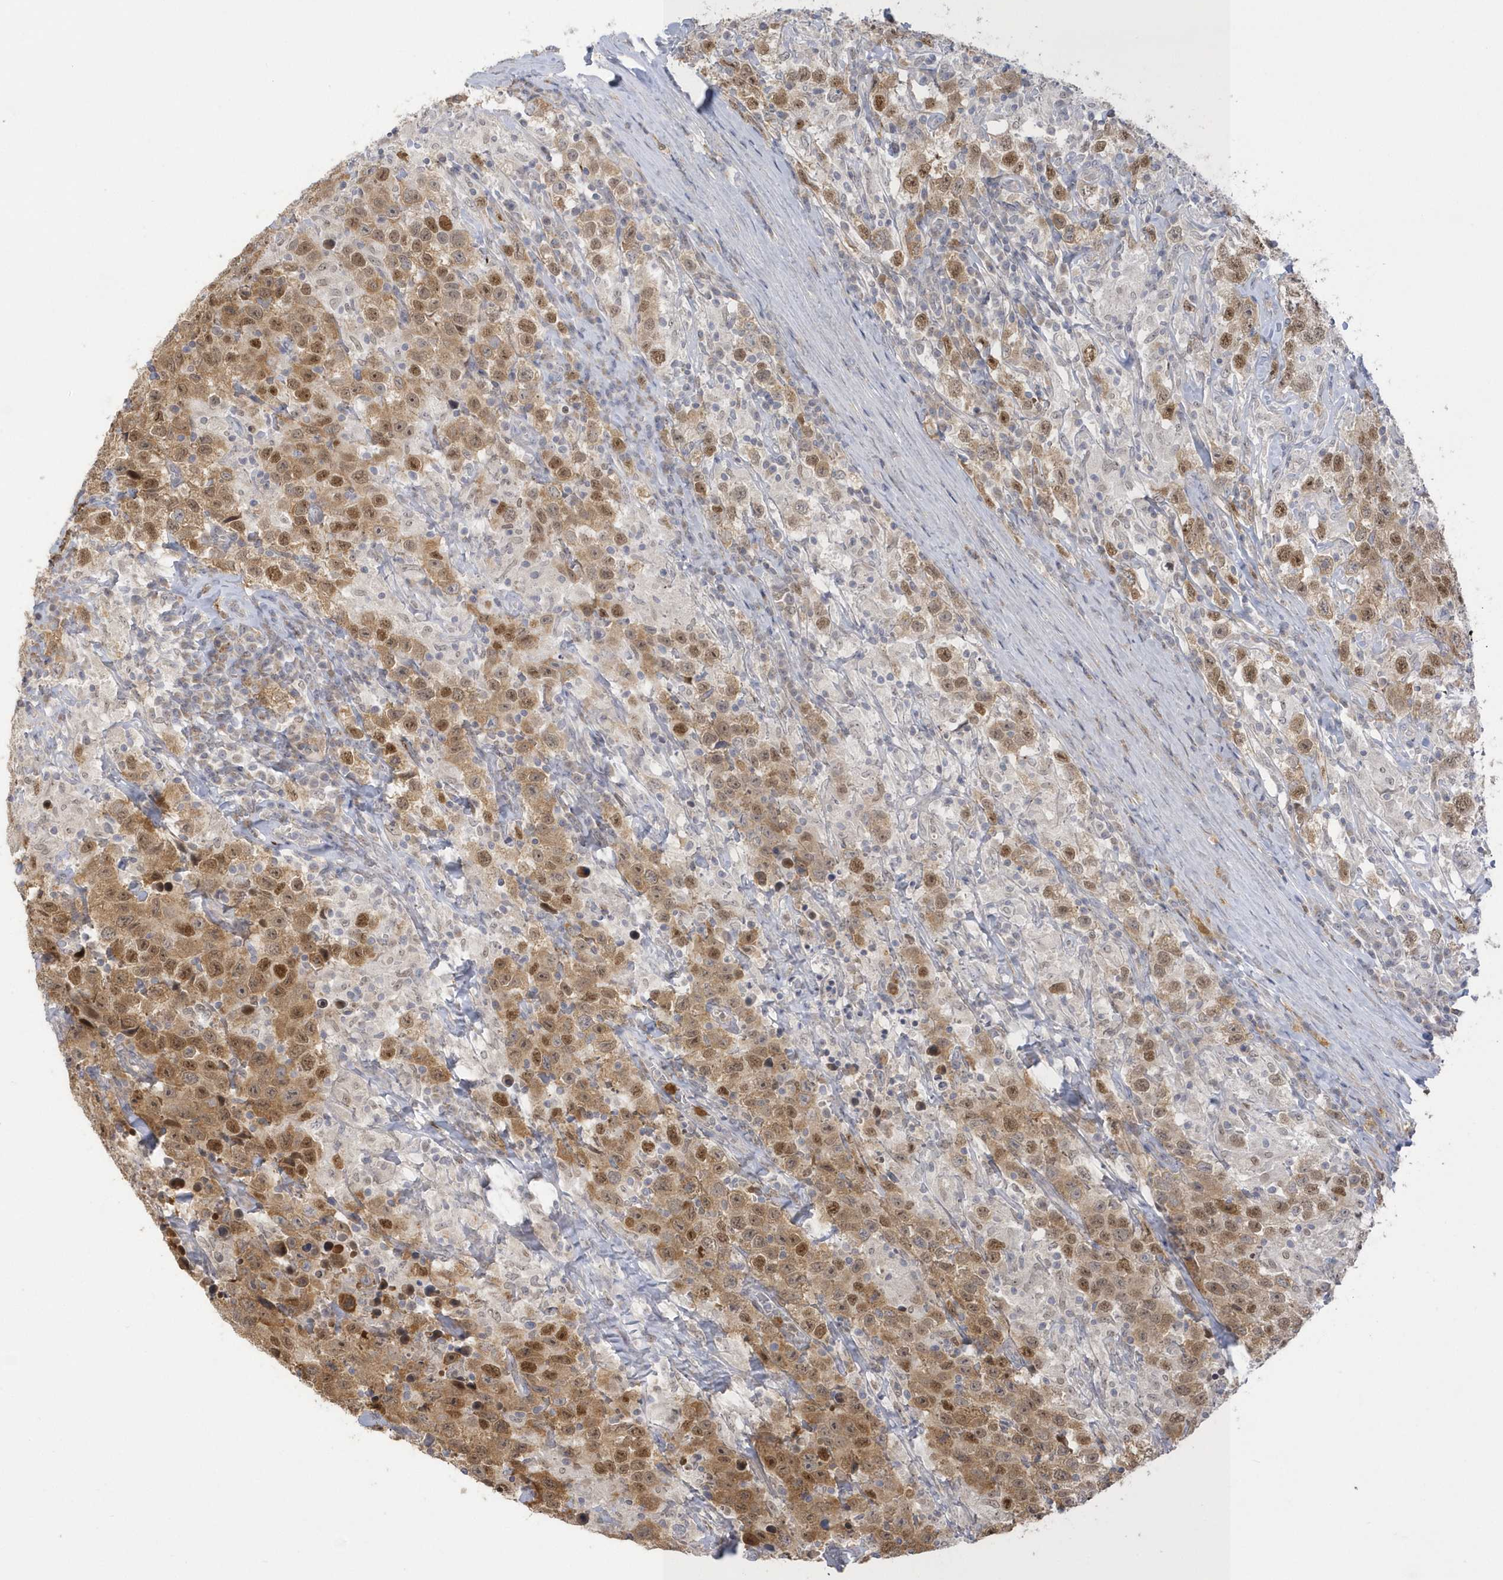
{"staining": {"intensity": "moderate", "quantity": ">75%", "location": "cytoplasmic/membranous,nuclear"}, "tissue": "testis cancer", "cell_type": "Tumor cells", "image_type": "cancer", "snomed": [{"axis": "morphology", "description": "Seminoma, NOS"}, {"axis": "topography", "description": "Testis"}], "caption": "About >75% of tumor cells in seminoma (testis) show moderate cytoplasmic/membranous and nuclear protein expression as visualized by brown immunohistochemical staining.", "gene": "NAF1", "patient": {"sex": "male", "age": 41}}